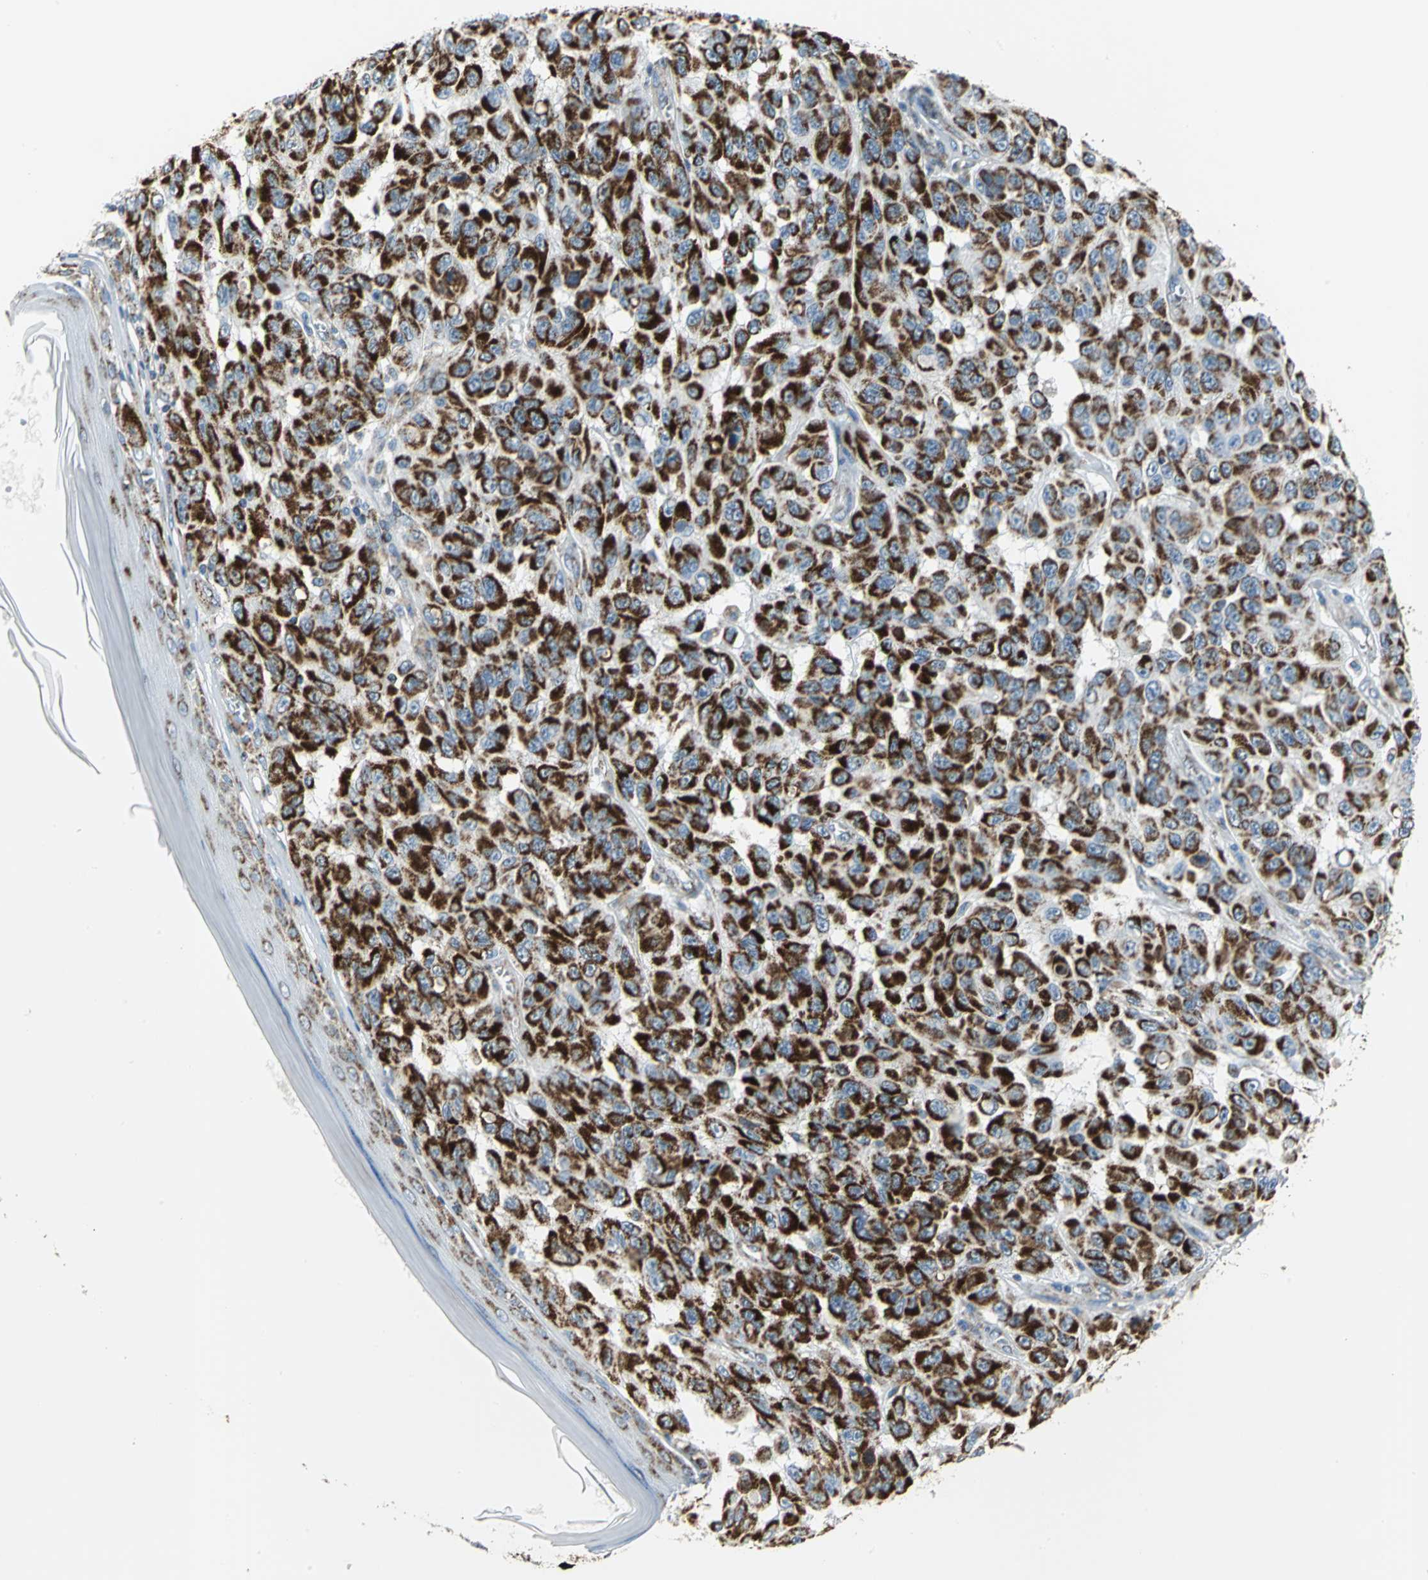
{"staining": {"intensity": "strong", "quantity": ">75%", "location": "cytoplasmic/membranous"}, "tissue": "melanoma", "cell_type": "Tumor cells", "image_type": "cancer", "snomed": [{"axis": "morphology", "description": "Malignant melanoma, NOS"}, {"axis": "topography", "description": "Skin"}], "caption": "The histopathology image demonstrates a brown stain indicating the presence of a protein in the cytoplasmic/membranous of tumor cells in melanoma.", "gene": "NTRK1", "patient": {"sex": "male", "age": 30}}